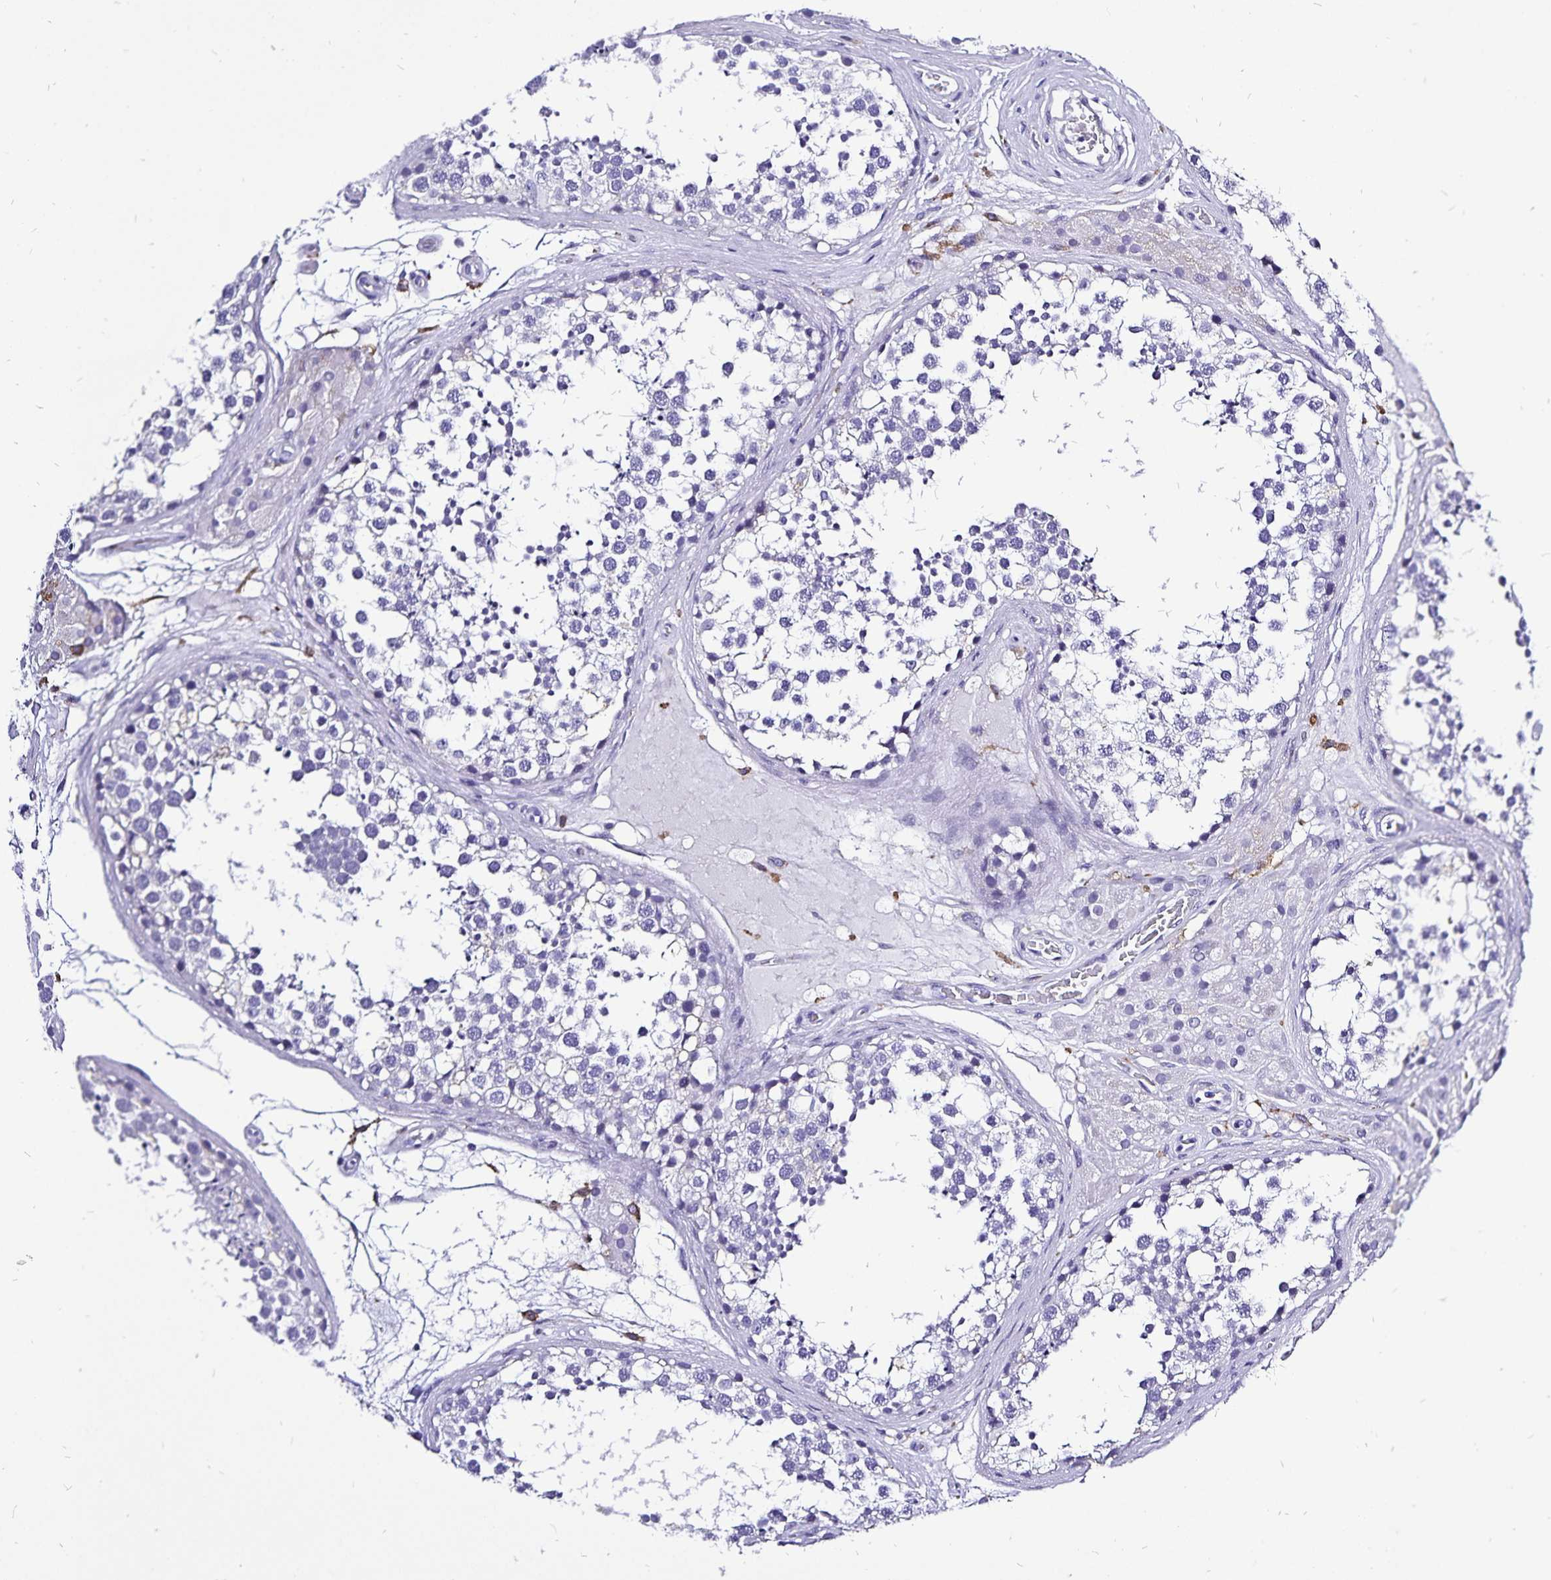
{"staining": {"intensity": "negative", "quantity": "none", "location": "none"}, "tissue": "testis", "cell_type": "Cells in seminiferous ducts", "image_type": "normal", "snomed": [{"axis": "morphology", "description": "Normal tissue, NOS"}, {"axis": "morphology", "description": "Seminoma, NOS"}, {"axis": "topography", "description": "Testis"}], "caption": "This image is of benign testis stained with immunohistochemistry to label a protein in brown with the nuclei are counter-stained blue. There is no expression in cells in seminiferous ducts. The staining was performed using DAB to visualize the protein expression in brown, while the nuclei were stained in blue with hematoxylin (Magnification: 20x).", "gene": "PLAC1", "patient": {"sex": "male", "age": 65}}